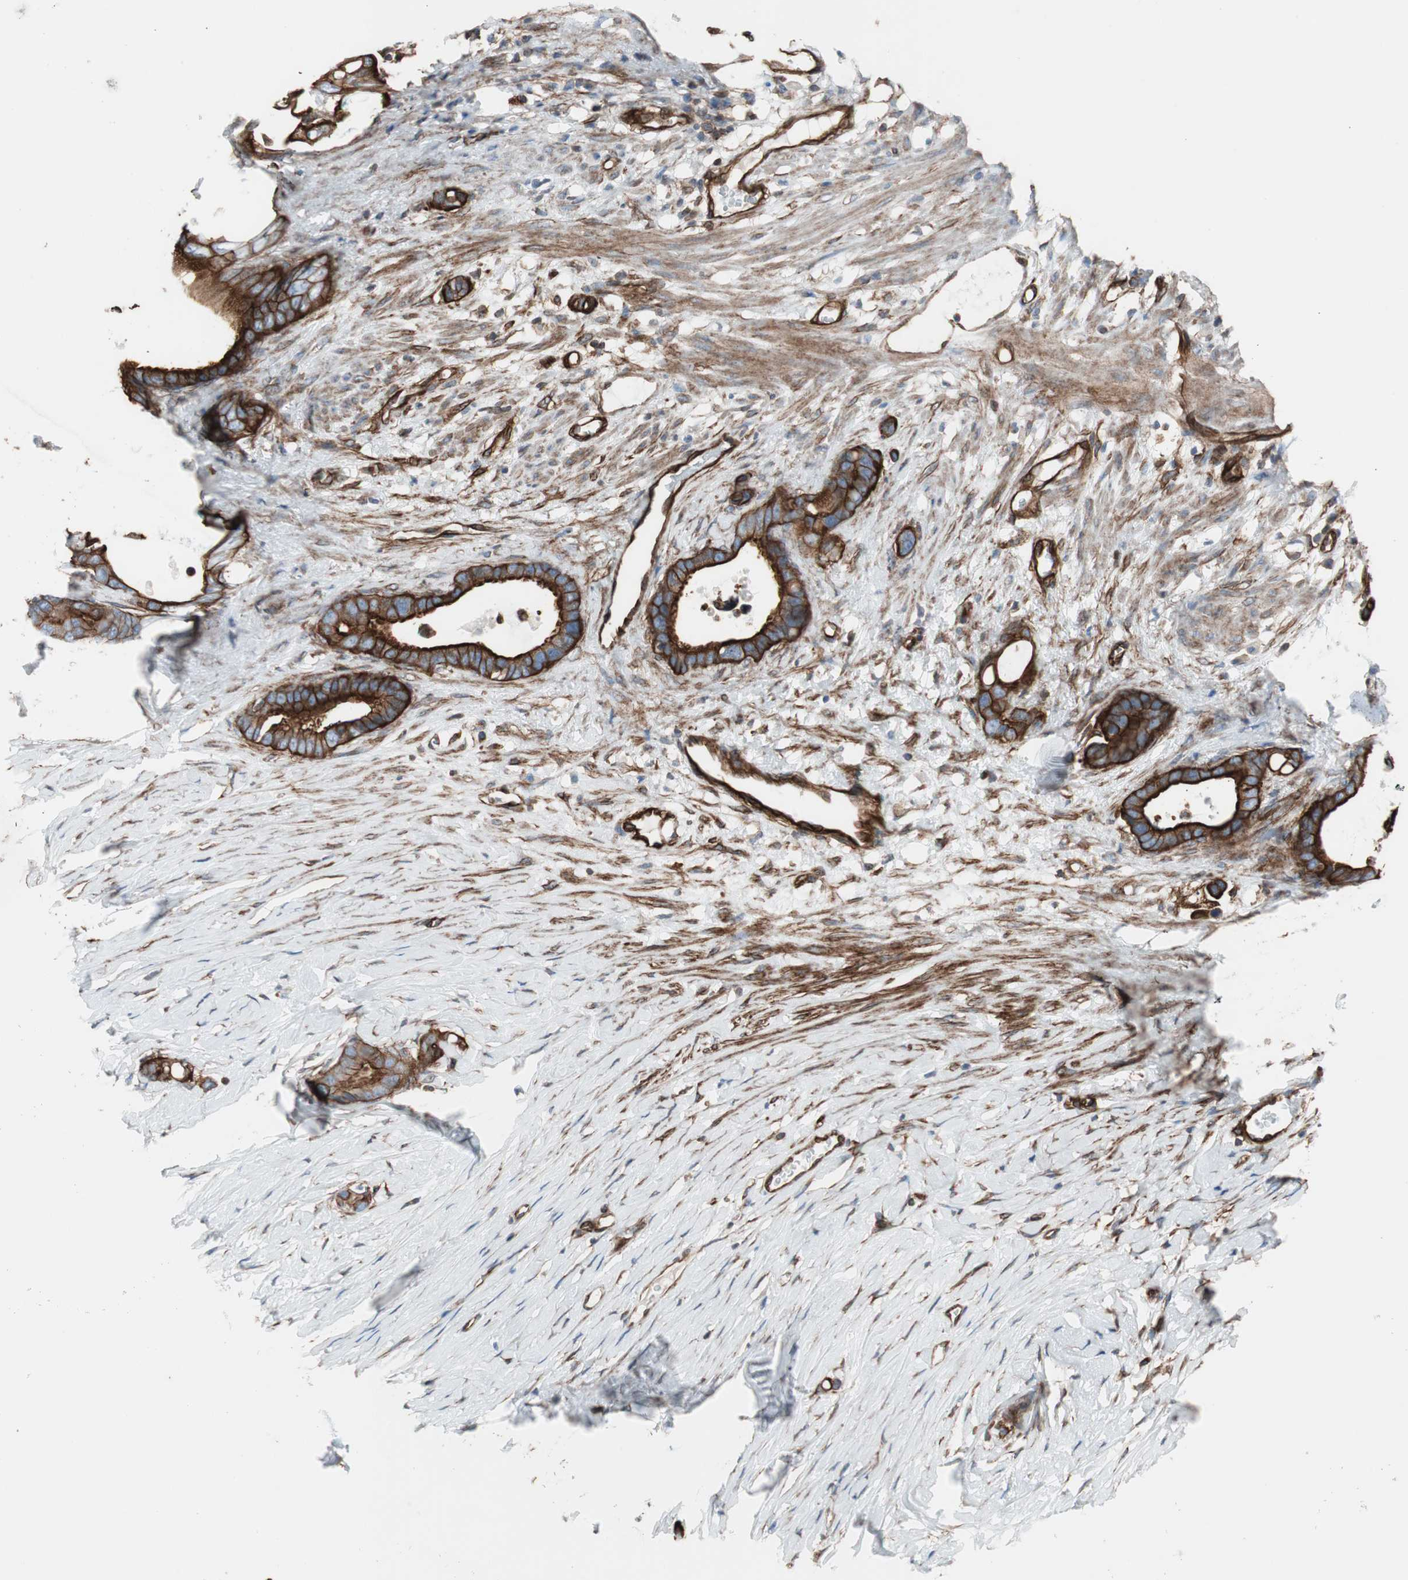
{"staining": {"intensity": "strong", "quantity": ">75%", "location": "cytoplasmic/membranous"}, "tissue": "stomach cancer", "cell_type": "Tumor cells", "image_type": "cancer", "snomed": [{"axis": "morphology", "description": "Adenocarcinoma, NOS"}, {"axis": "topography", "description": "Stomach"}], "caption": "This histopathology image exhibits immunohistochemistry (IHC) staining of stomach adenocarcinoma, with high strong cytoplasmic/membranous staining in approximately >75% of tumor cells.", "gene": "TCTA", "patient": {"sex": "female", "age": 75}}